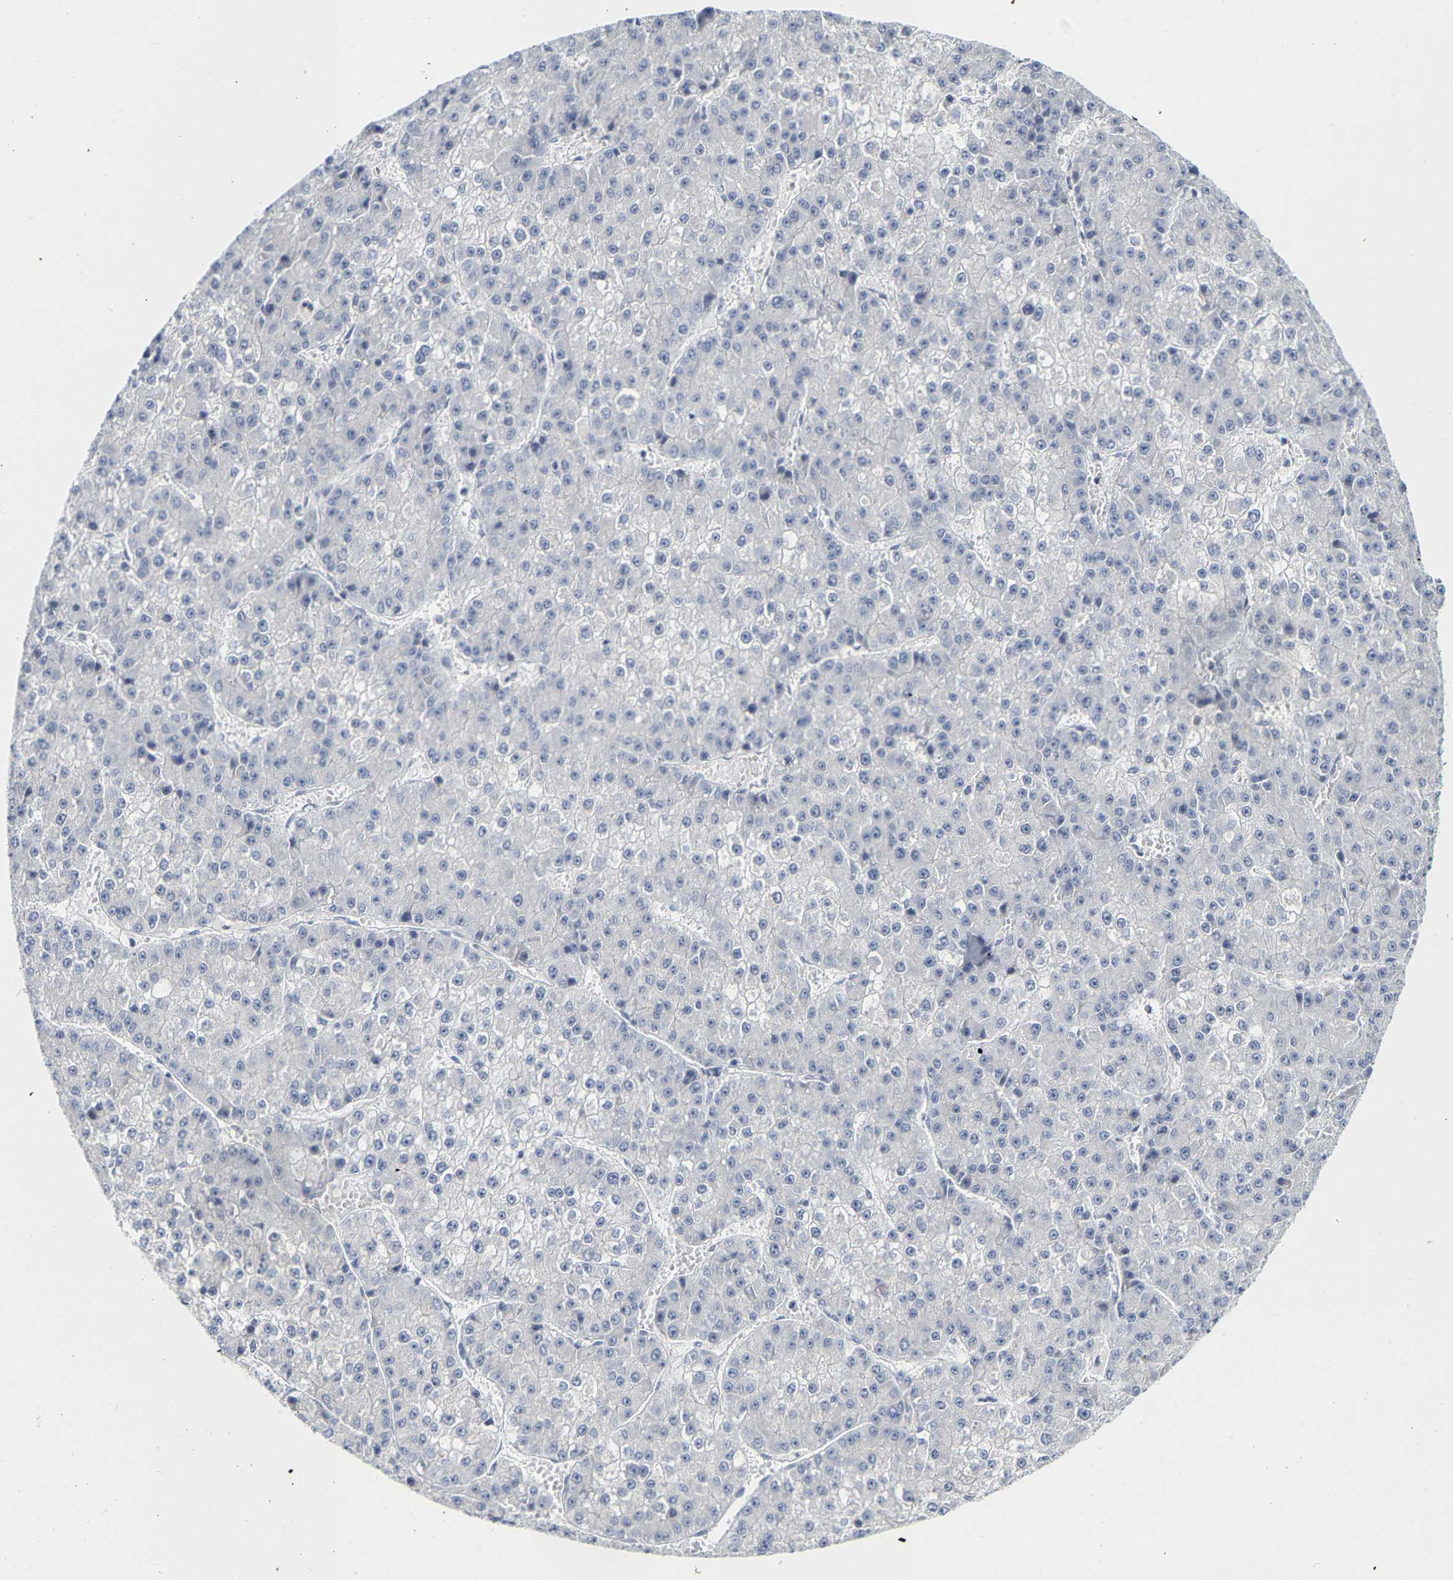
{"staining": {"intensity": "negative", "quantity": "none", "location": "none"}, "tissue": "liver cancer", "cell_type": "Tumor cells", "image_type": "cancer", "snomed": [{"axis": "morphology", "description": "Carcinoma, Hepatocellular, NOS"}, {"axis": "topography", "description": "Liver"}], "caption": "This is a image of immunohistochemistry (IHC) staining of liver cancer (hepatocellular carcinoma), which shows no expression in tumor cells.", "gene": "KRT76", "patient": {"sex": "female", "age": 73}}